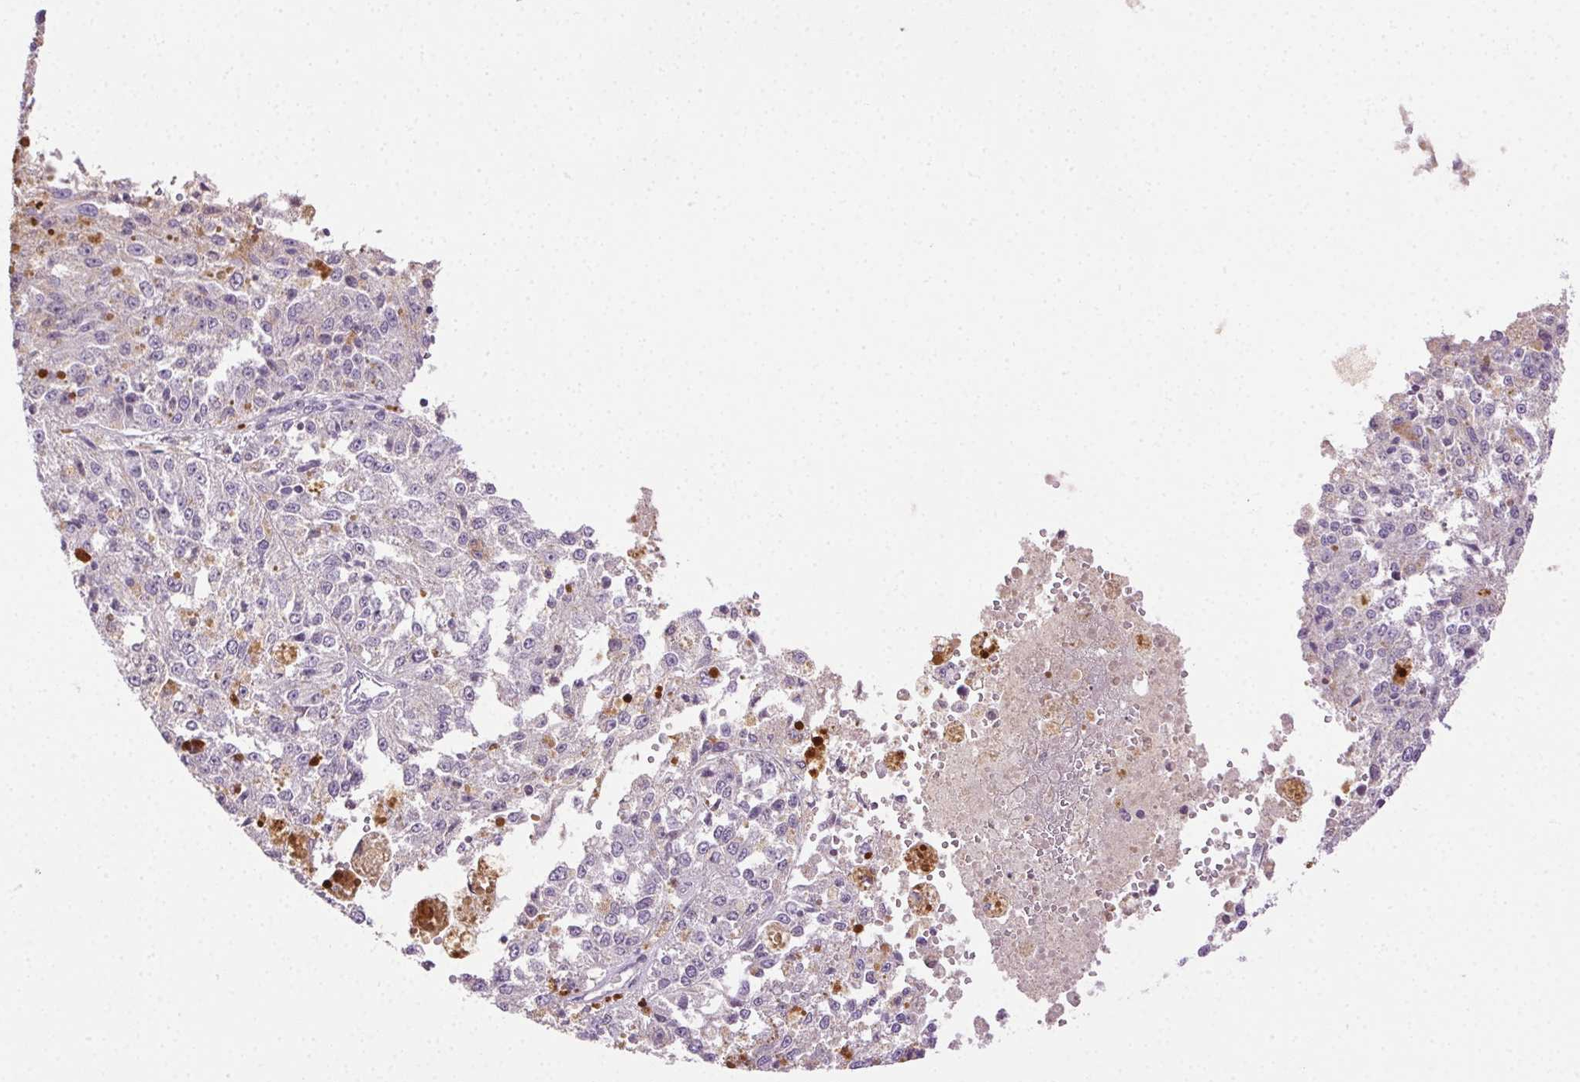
{"staining": {"intensity": "negative", "quantity": "none", "location": "none"}, "tissue": "melanoma", "cell_type": "Tumor cells", "image_type": "cancer", "snomed": [{"axis": "morphology", "description": "Malignant melanoma, Metastatic site"}, {"axis": "topography", "description": "Lymph node"}], "caption": "Tumor cells show no significant protein staining in malignant melanoma (metastatic site). Brightfield microscopy of immunohistochemistry (IHC) stained with DAB (3,3'-diaminobenzidine) (brown) and hematoxylin (blue), captured at high magnification.", "gene": "BPIFB2", "patient": {"sex": "female", "age": 64}}